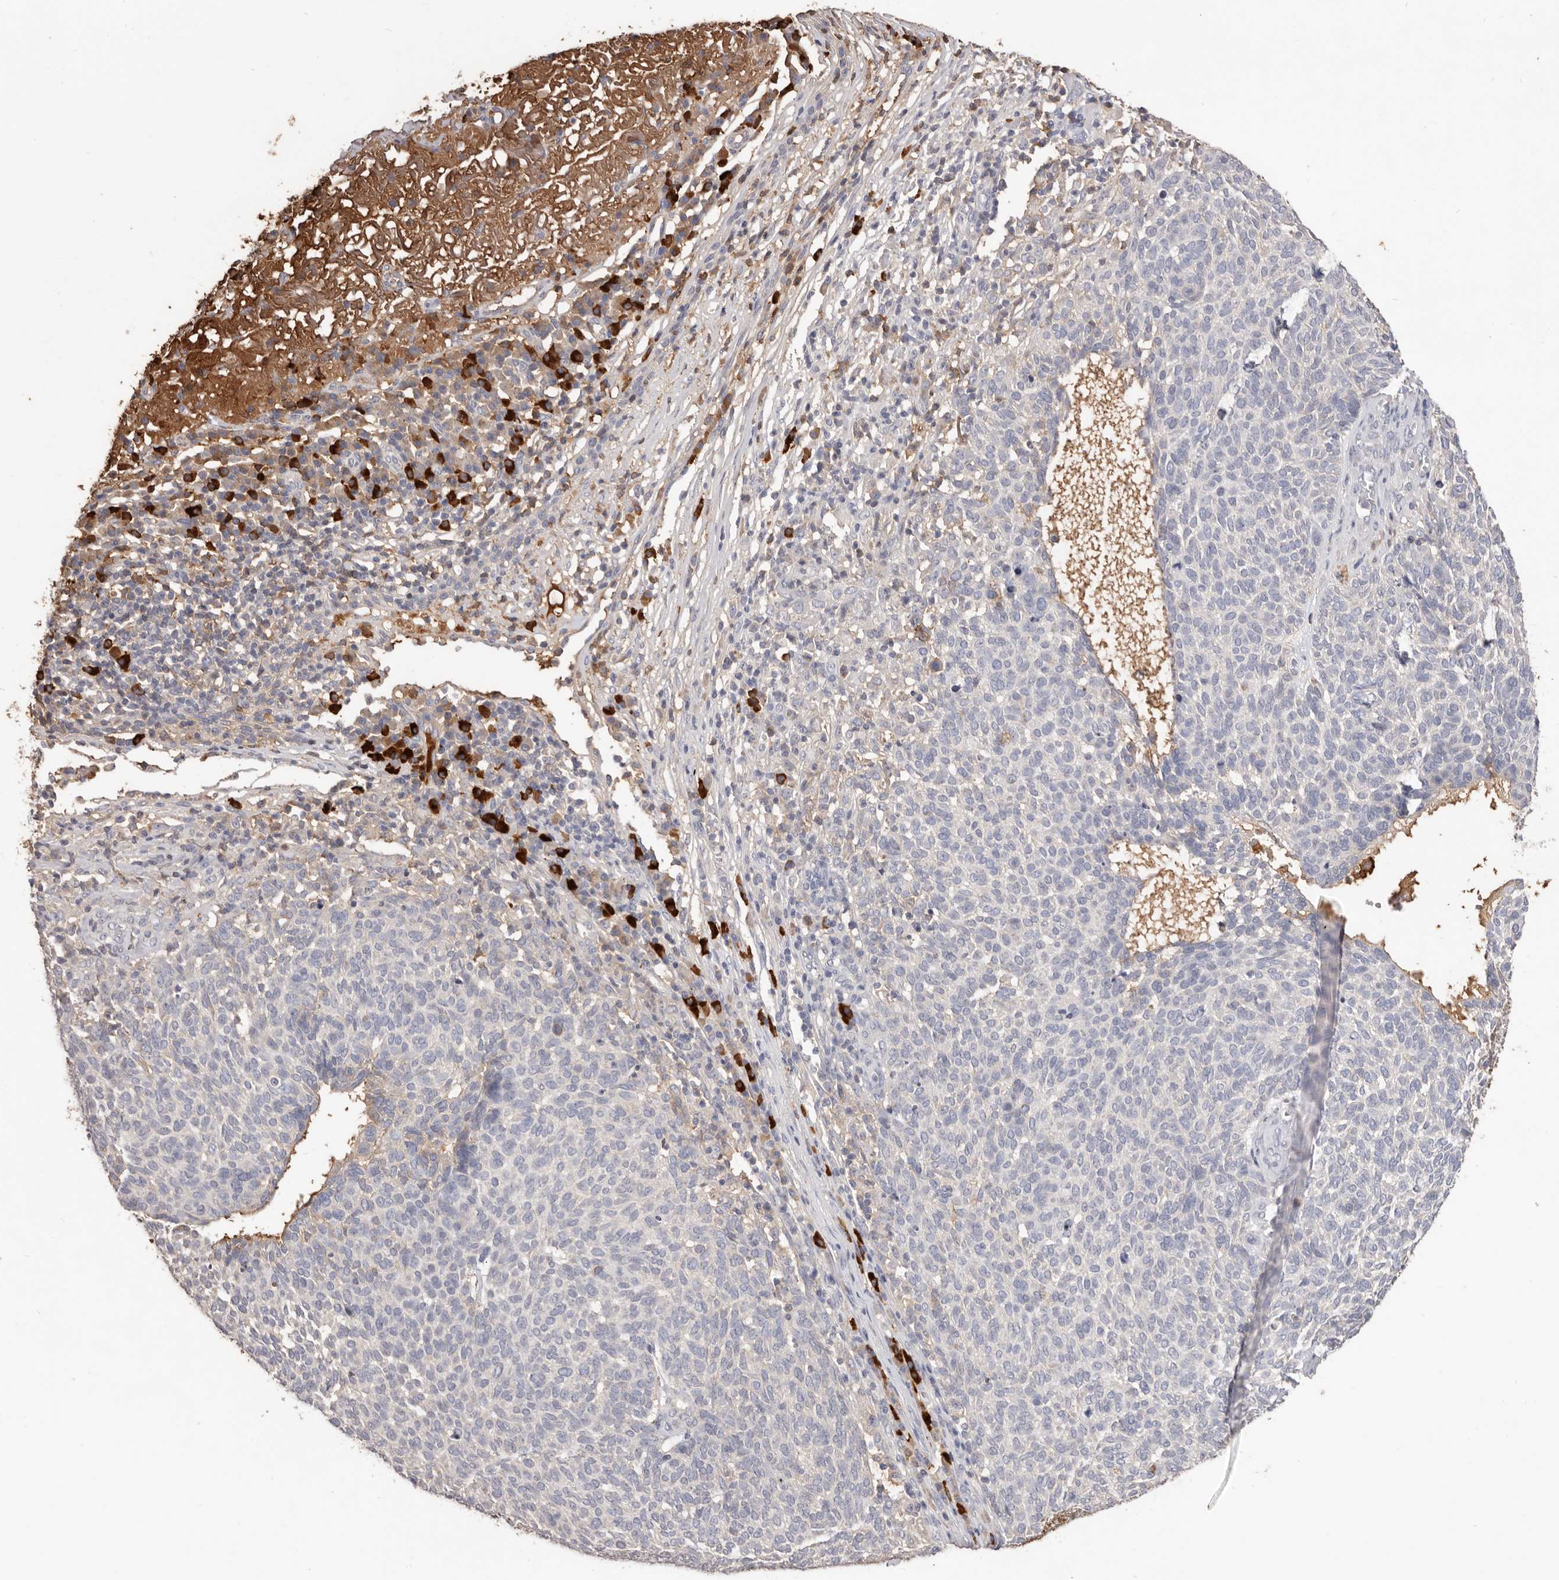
{"staining": {"intensity": "negative", "quantity": "none", "location": "none"}, "tissue": "skin cancer", "cell_type": "Tumor cells", "image_type": "cancer", "snomed": [{"axis": "morphology", "description": "Squamous cell carcinoma, NOS"}, {"axis": "topography", "description": "Skin"}], "caption": "A high-resolution image shows immunohistochemistry (IHC) staining of skin cancer, which shows no significant positivity in tumor cells. (DAB (3,3'-diaminobenzidine) IHC, high magnification).", "gene": "HCAR2", "patient": {"sex": "female", "age": 90}}